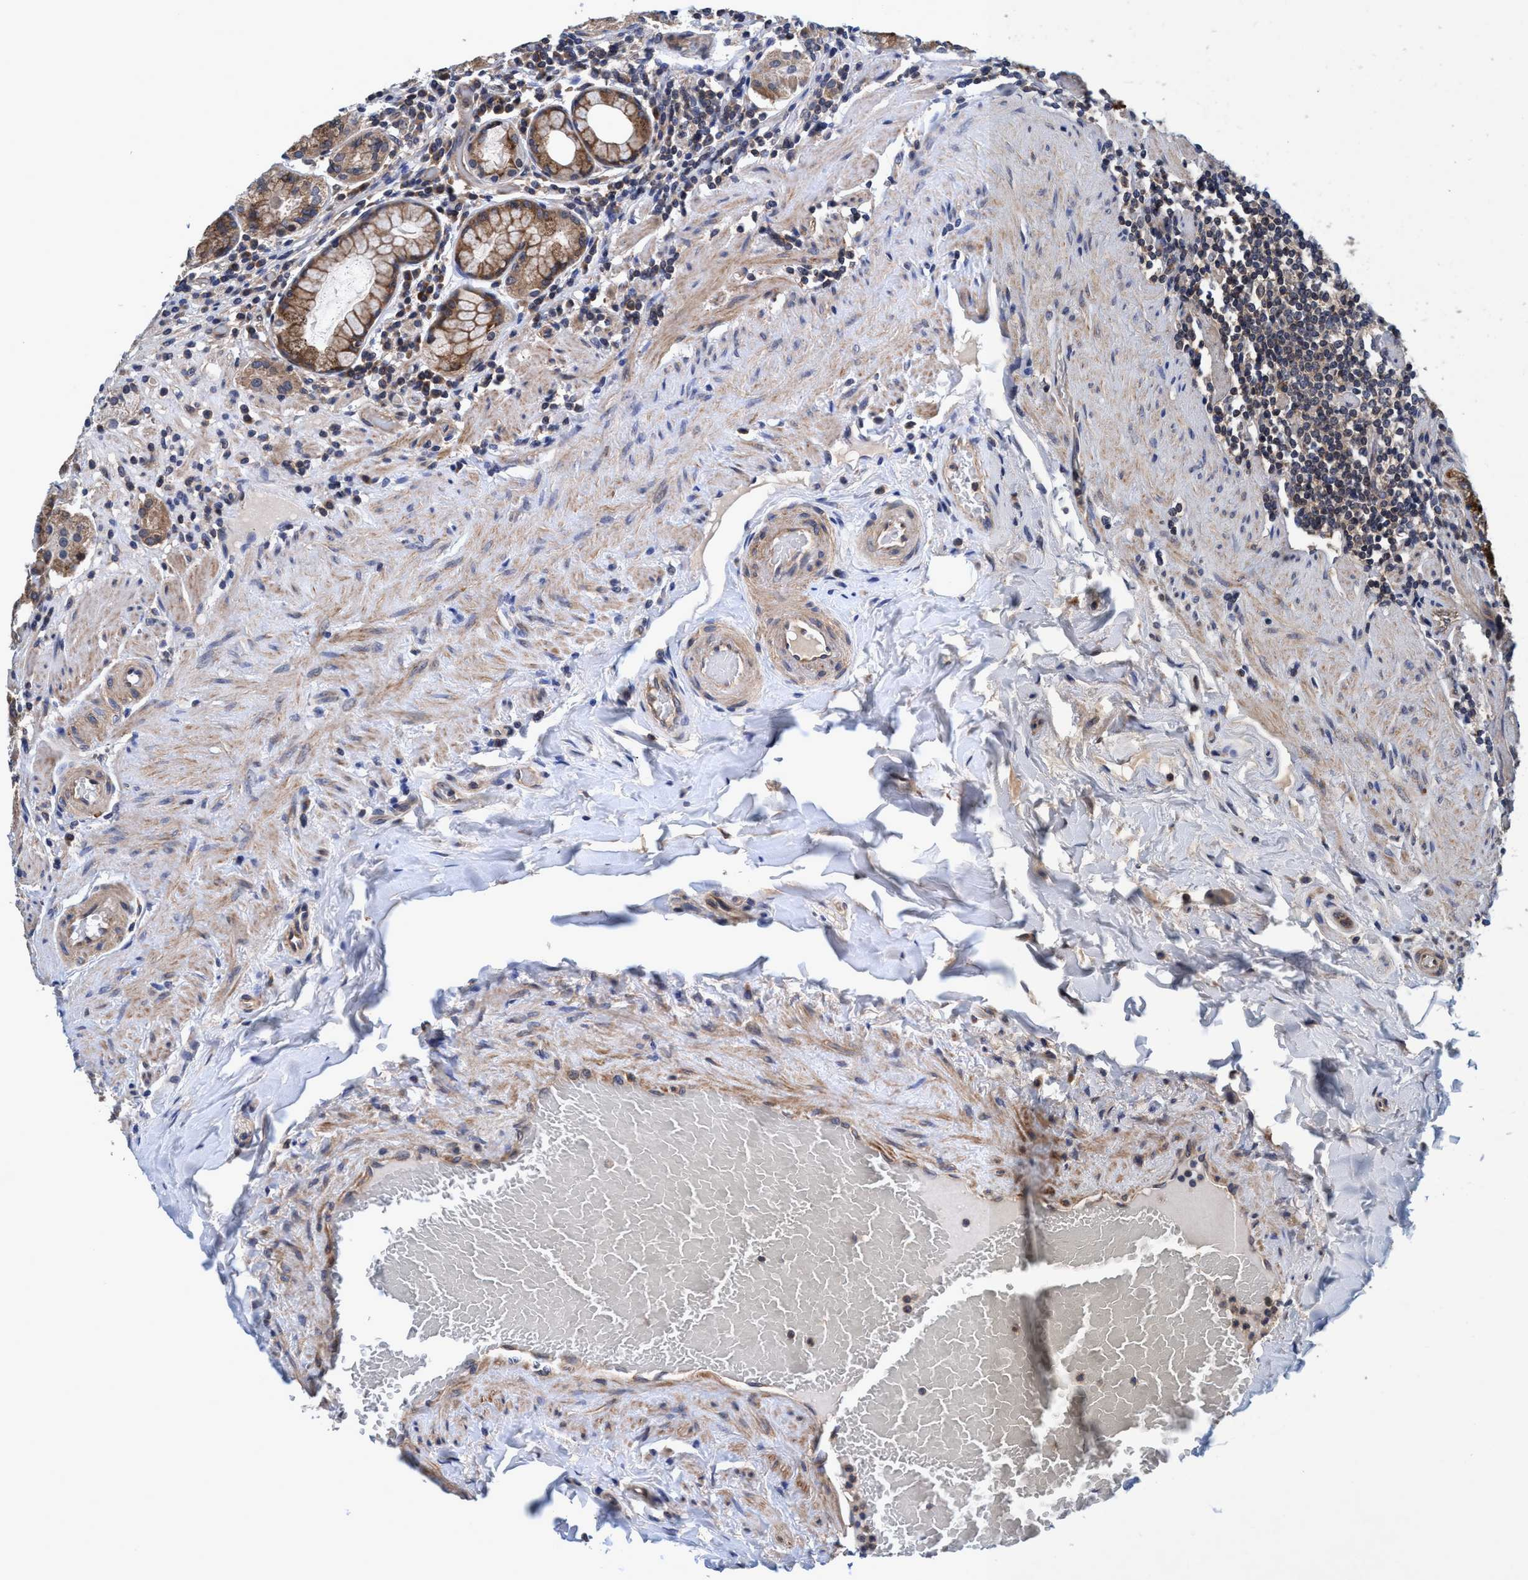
{"staining": {"intensity": "strong", "quantity": ">75%", "location": "cytoplasmic/membranous"}, "tissue": "stomach", "cell_type": "Glandular cells", "image_type": "normal", "snomed": [{"axis": "morphology", "description": "Normal tissue, NOS"}, {"axis": "topography", "description": "Stomach, lower"}], "caption": "A high amount of strong cytoplasmic/membranous positivity is identified in about >75% of glandular cells in normal stomach. (DAB (3,3'-diaminobenzidine) IHC, brown staining for protein, blue staining for nuclei).", "gene": "CALCOCO2", "patient": {"sex": "female", "age": 76}}